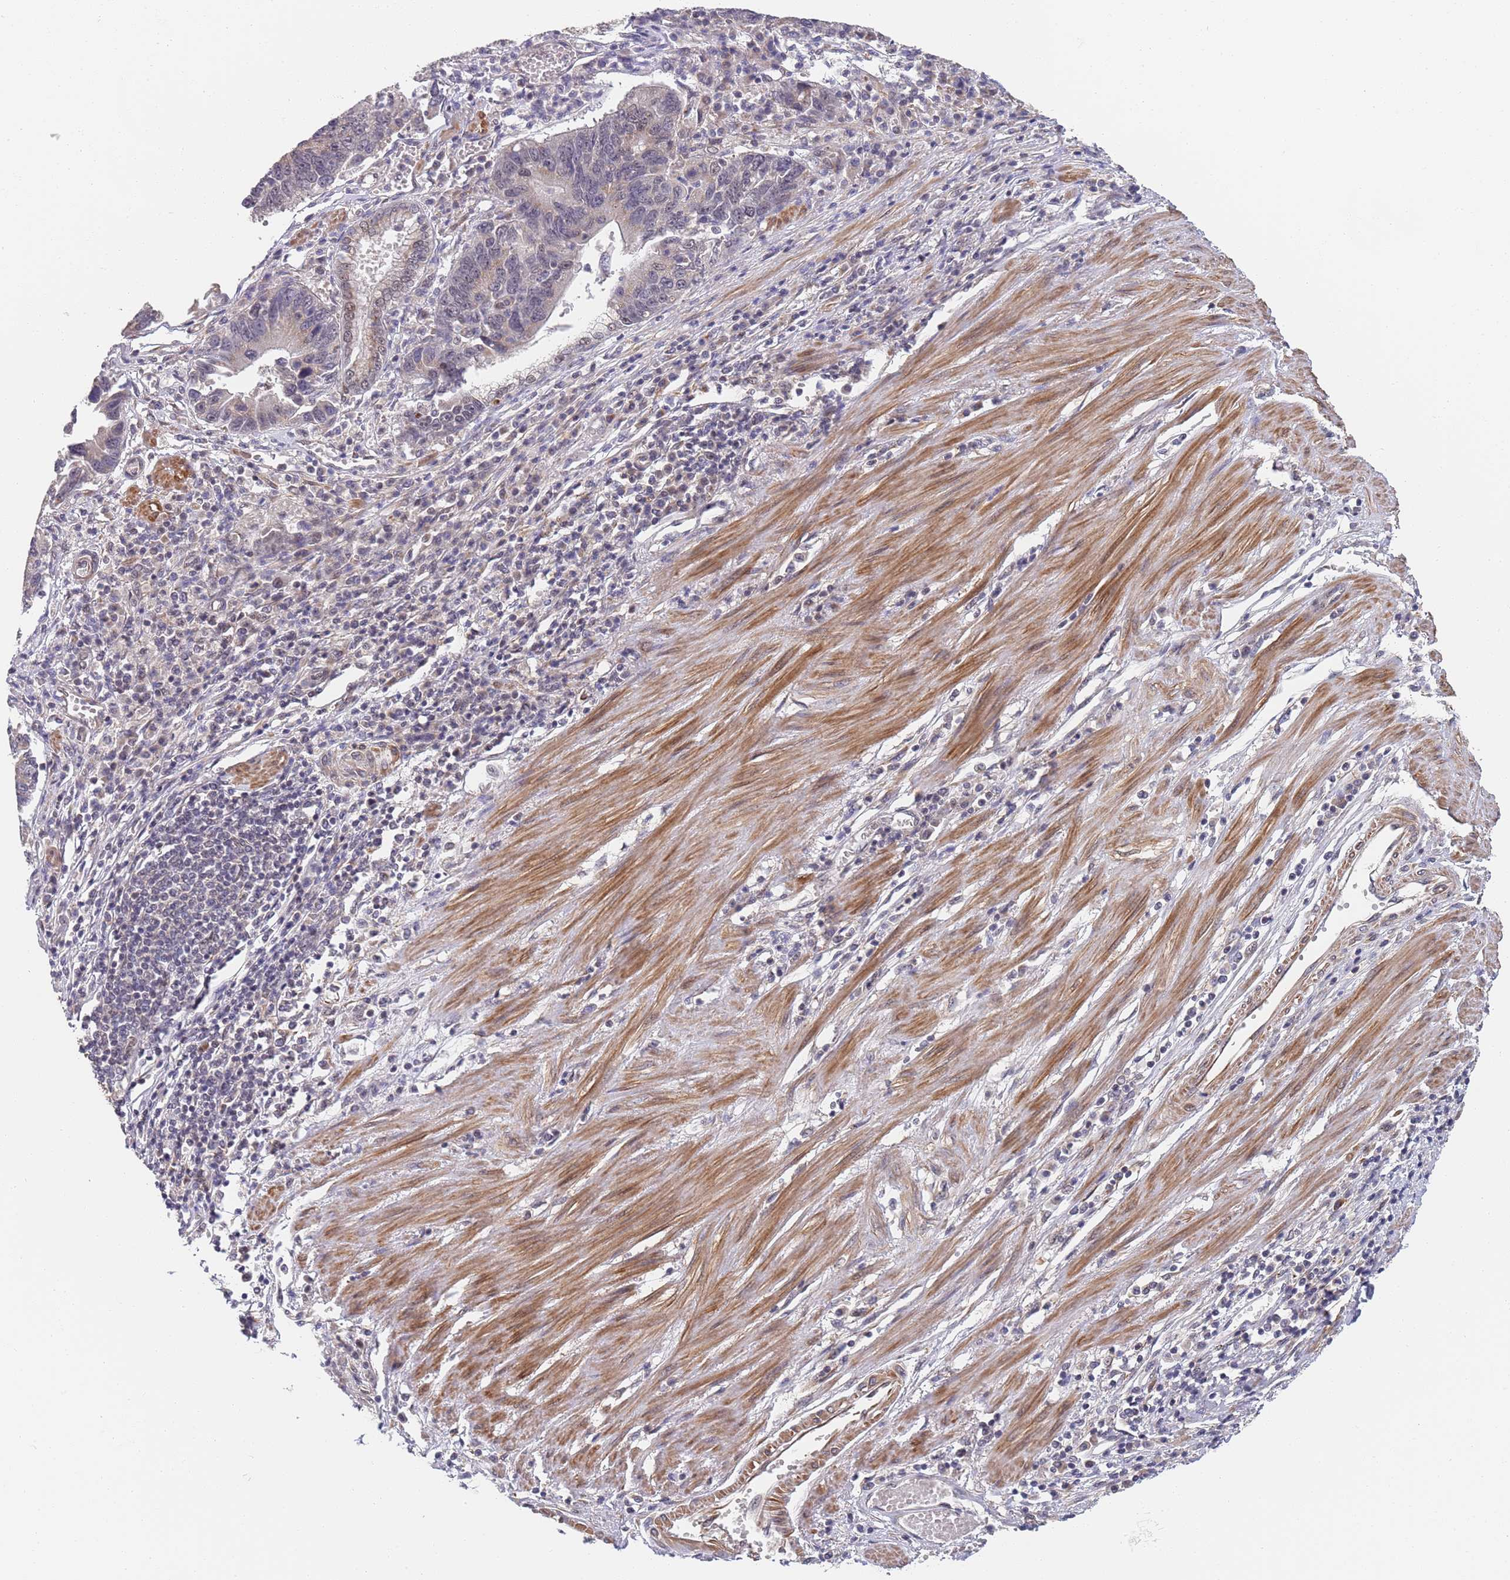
{"staining": {"intensity": "negative", "quantity": "none", "location": "none"}, "tissue": "stomach cancer", "cell_type": "Tumor cells", "image_type": "cancer", "snomed": [{"axis": "morphology", "description": "Adenocarcinoma, NOS"}, {"axis": "topography", "description": "Stomach"}], "caption": "Tumor cells show no significant staining in stomach cancer.", "gene": "B4GALT4", "patient": {"sex": "male", "age": 59}}